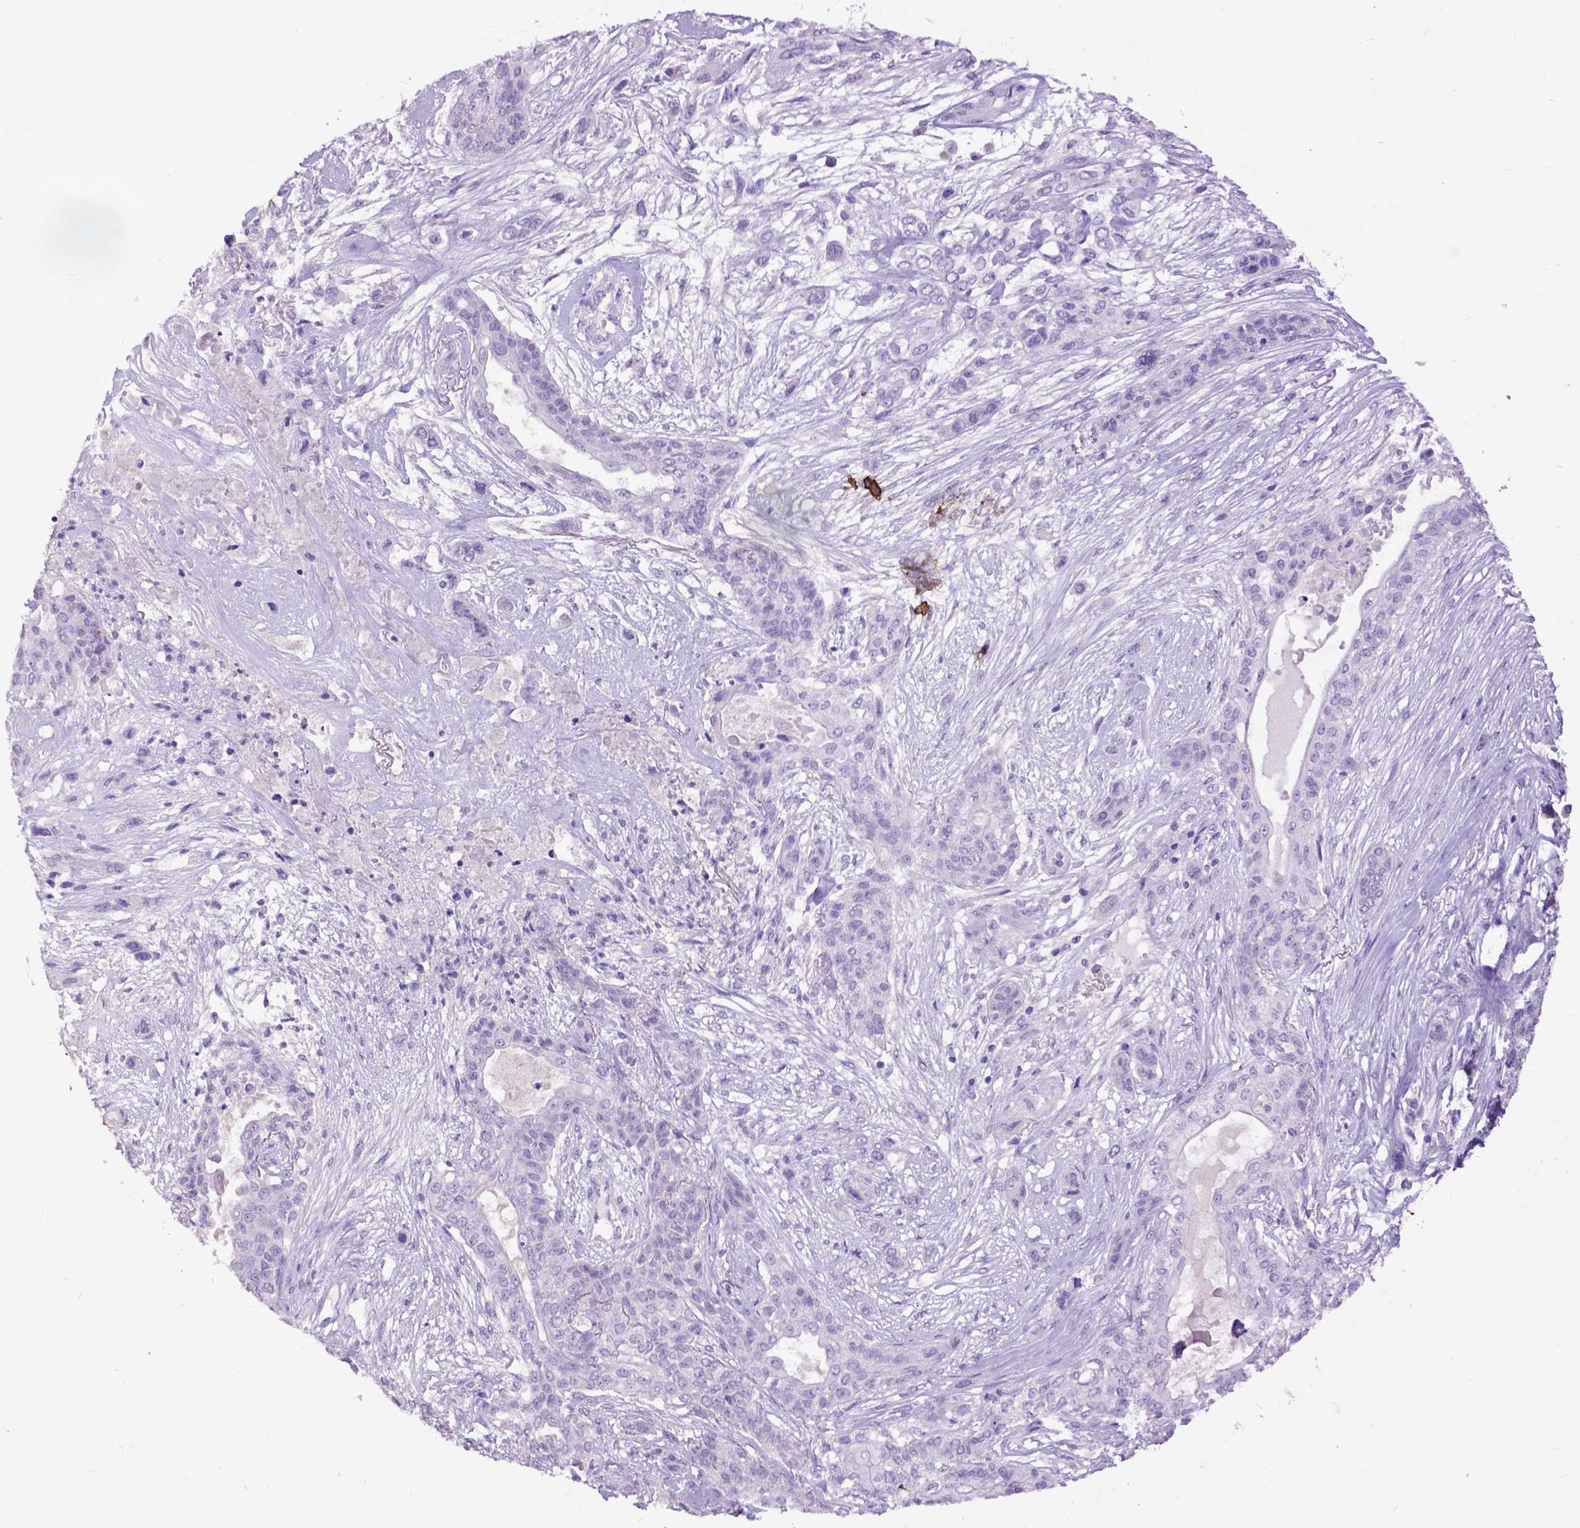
{"staining": {"intensity": "negative", "quantity": "none", "location": "none"}, "tissue": "lung cancer", "cell_type": "Tumor cells", "image_type": "cancer", "snomed": [{"axis": "morphology", "description": "Squamous cell carcinoma, NOS"}, {"axis": "topography", "description": "Lung"}], "caption": "Immunohistochemical staining of human lung squamous cell carcinoma displays no significant positivity in tumor cells.", "gene": "RAB25", "patient": {"sex": "female", "age": 70}}